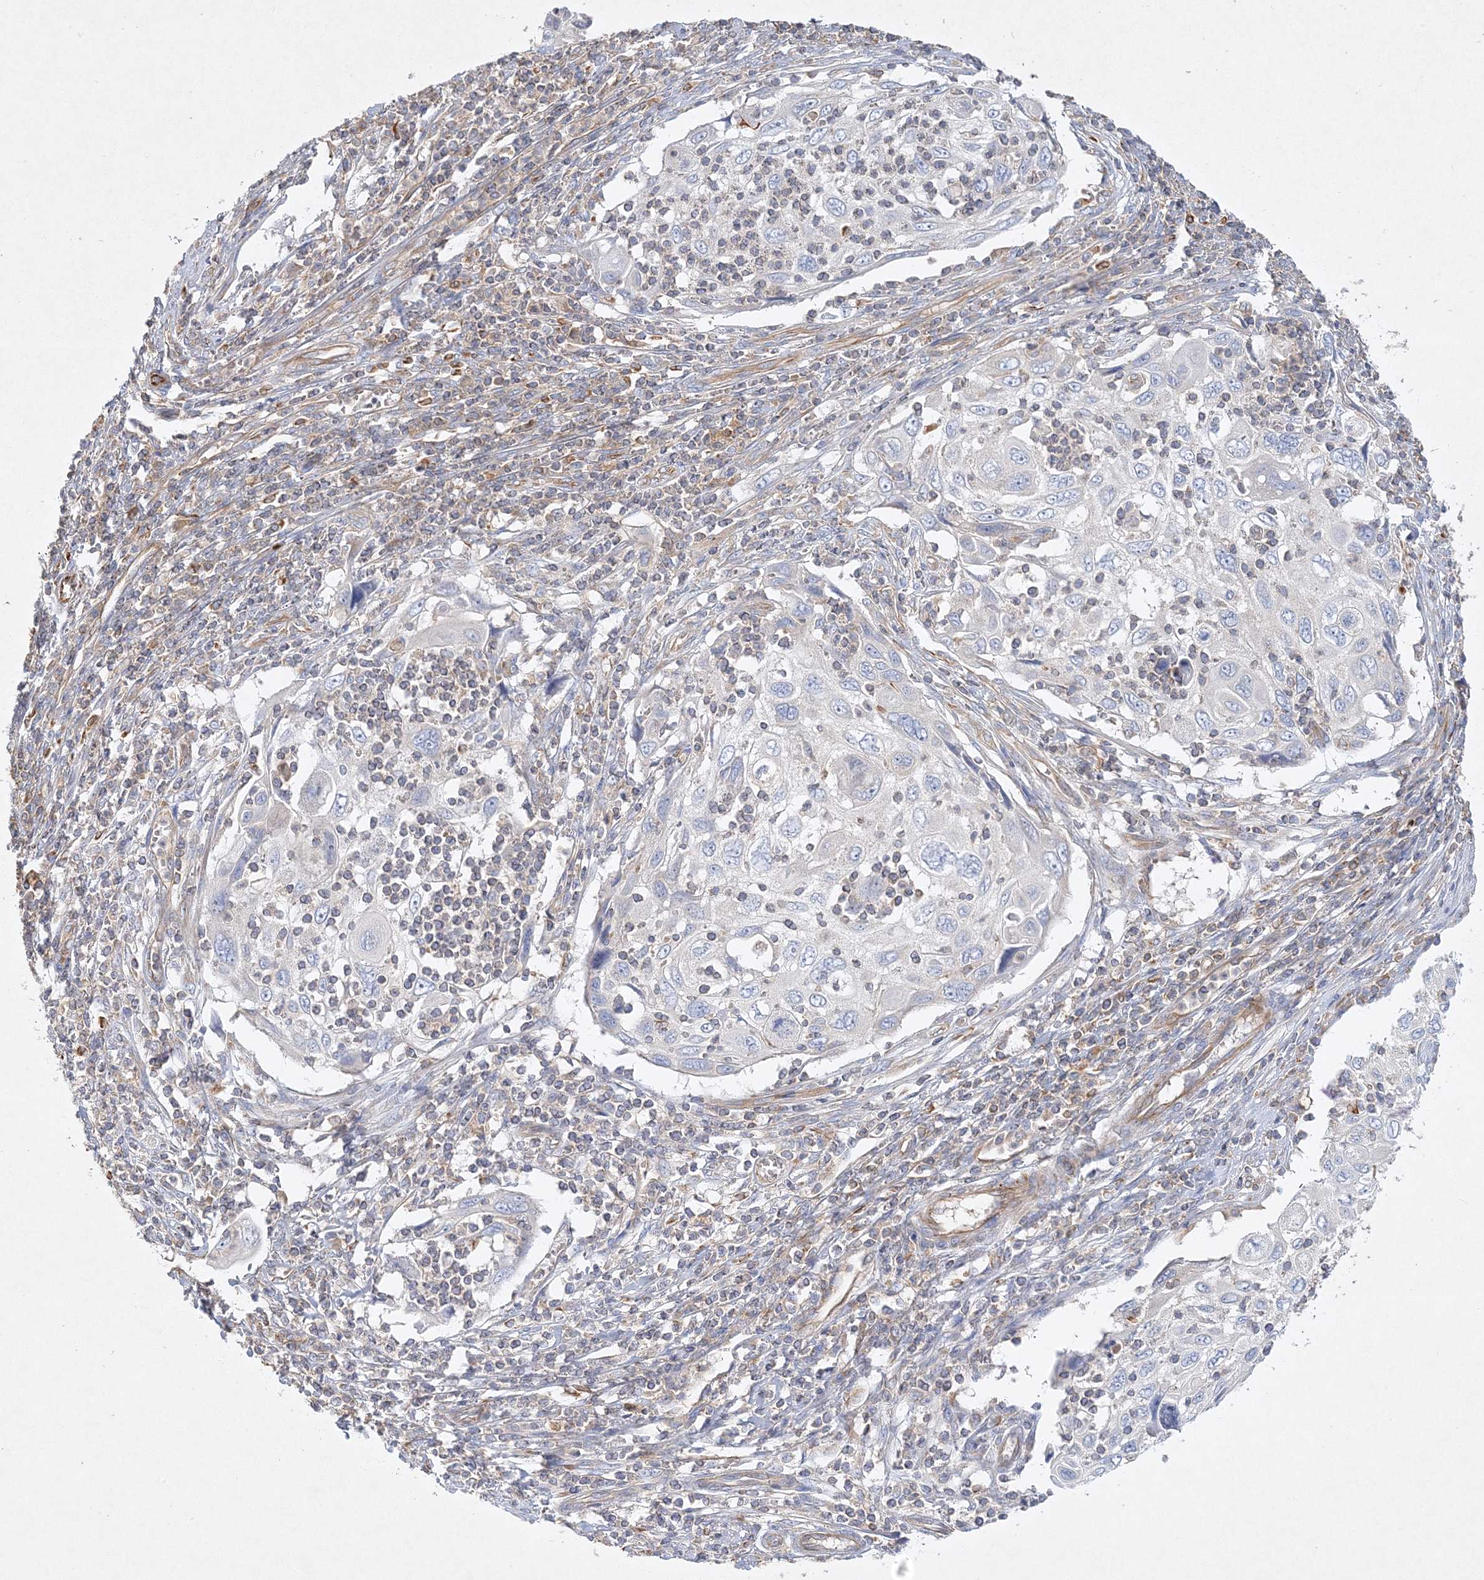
{"staining": {"intensity": "negative", "quantity": "none", "location": "none"}, "tissue": "cervical cancer", "cell_type": "Tumor cells", "image_type": "cancer", "snomed": [{"axis": "morphology", "description": "Squamous cell carcinoma, NOS"}, {"axis": "topography", "description": "Cervix"}], "caption": "Immunohistochemical staining of human squamous cell carcinoma (cervical) reveals no significant expression in tumor cells.", "gene": "WDR37", "patient": {"sex": "female", "age": 70}}